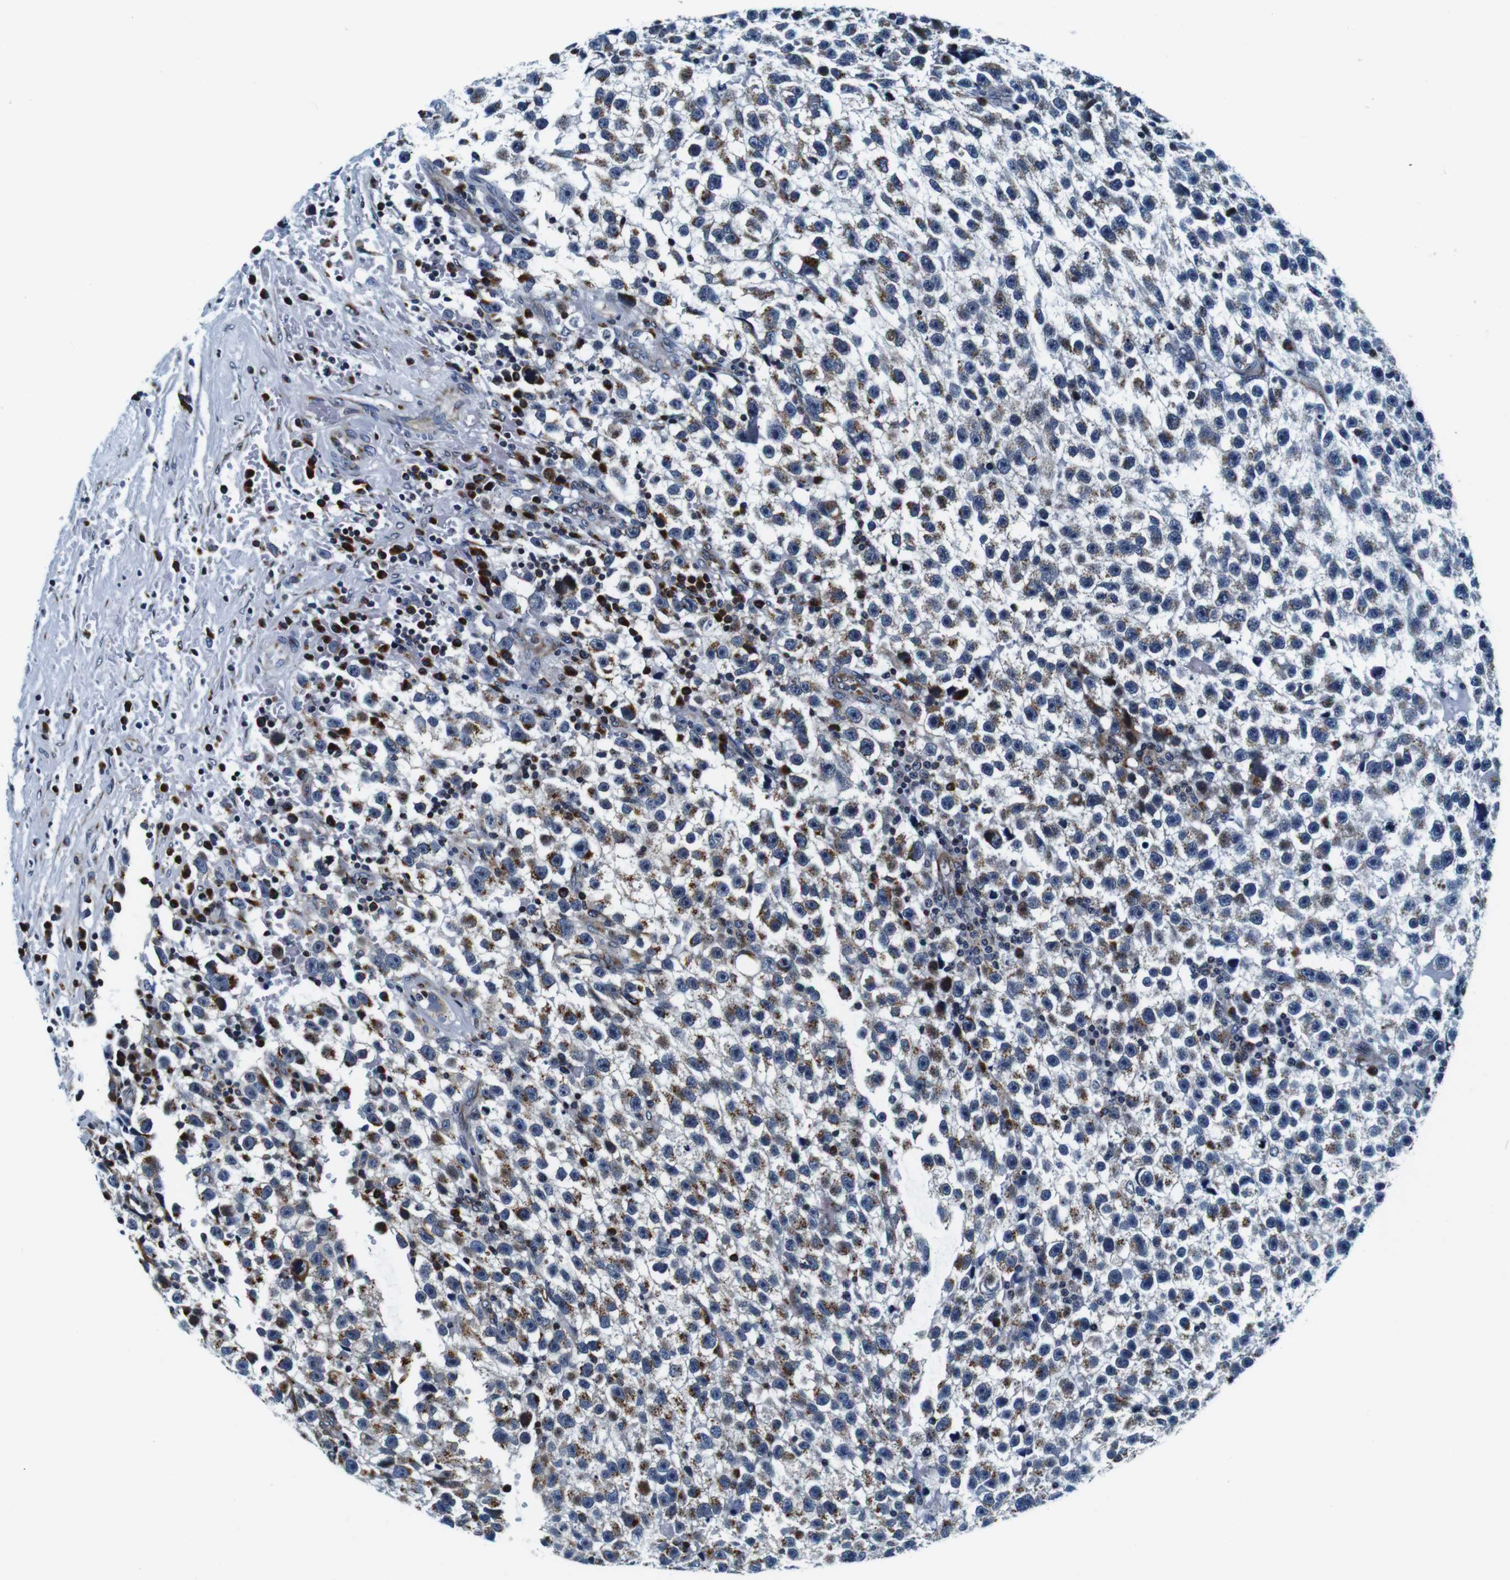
{"staining": {"intensity": "moderate", "quantity": "<25%", "location": "cytoplasmic/membranous"}, "tissue": "testis cancer", "cell_type": "Tumor cells", "image_type": "cancer", "snomed": [{"axis": "morphology", "description": "Seminoma, NOS"}, {"axis": "topography", "description": "Testis"}], "caption": "High-magnification brightfield microscopy of testis cancer (seminoma) stained with DAB (brown) and counterstained with hematoxylin (blue). tumor cells exhibit moderate cytoplasmic/membranous expression is present in about<25% of cells. Using DAB (brown) and hematoxylin (blue) stains, captured at high magnification using brightfield microscopy.", "gene": "FAR2", "patient": {"sex": "male", "age": 33}}